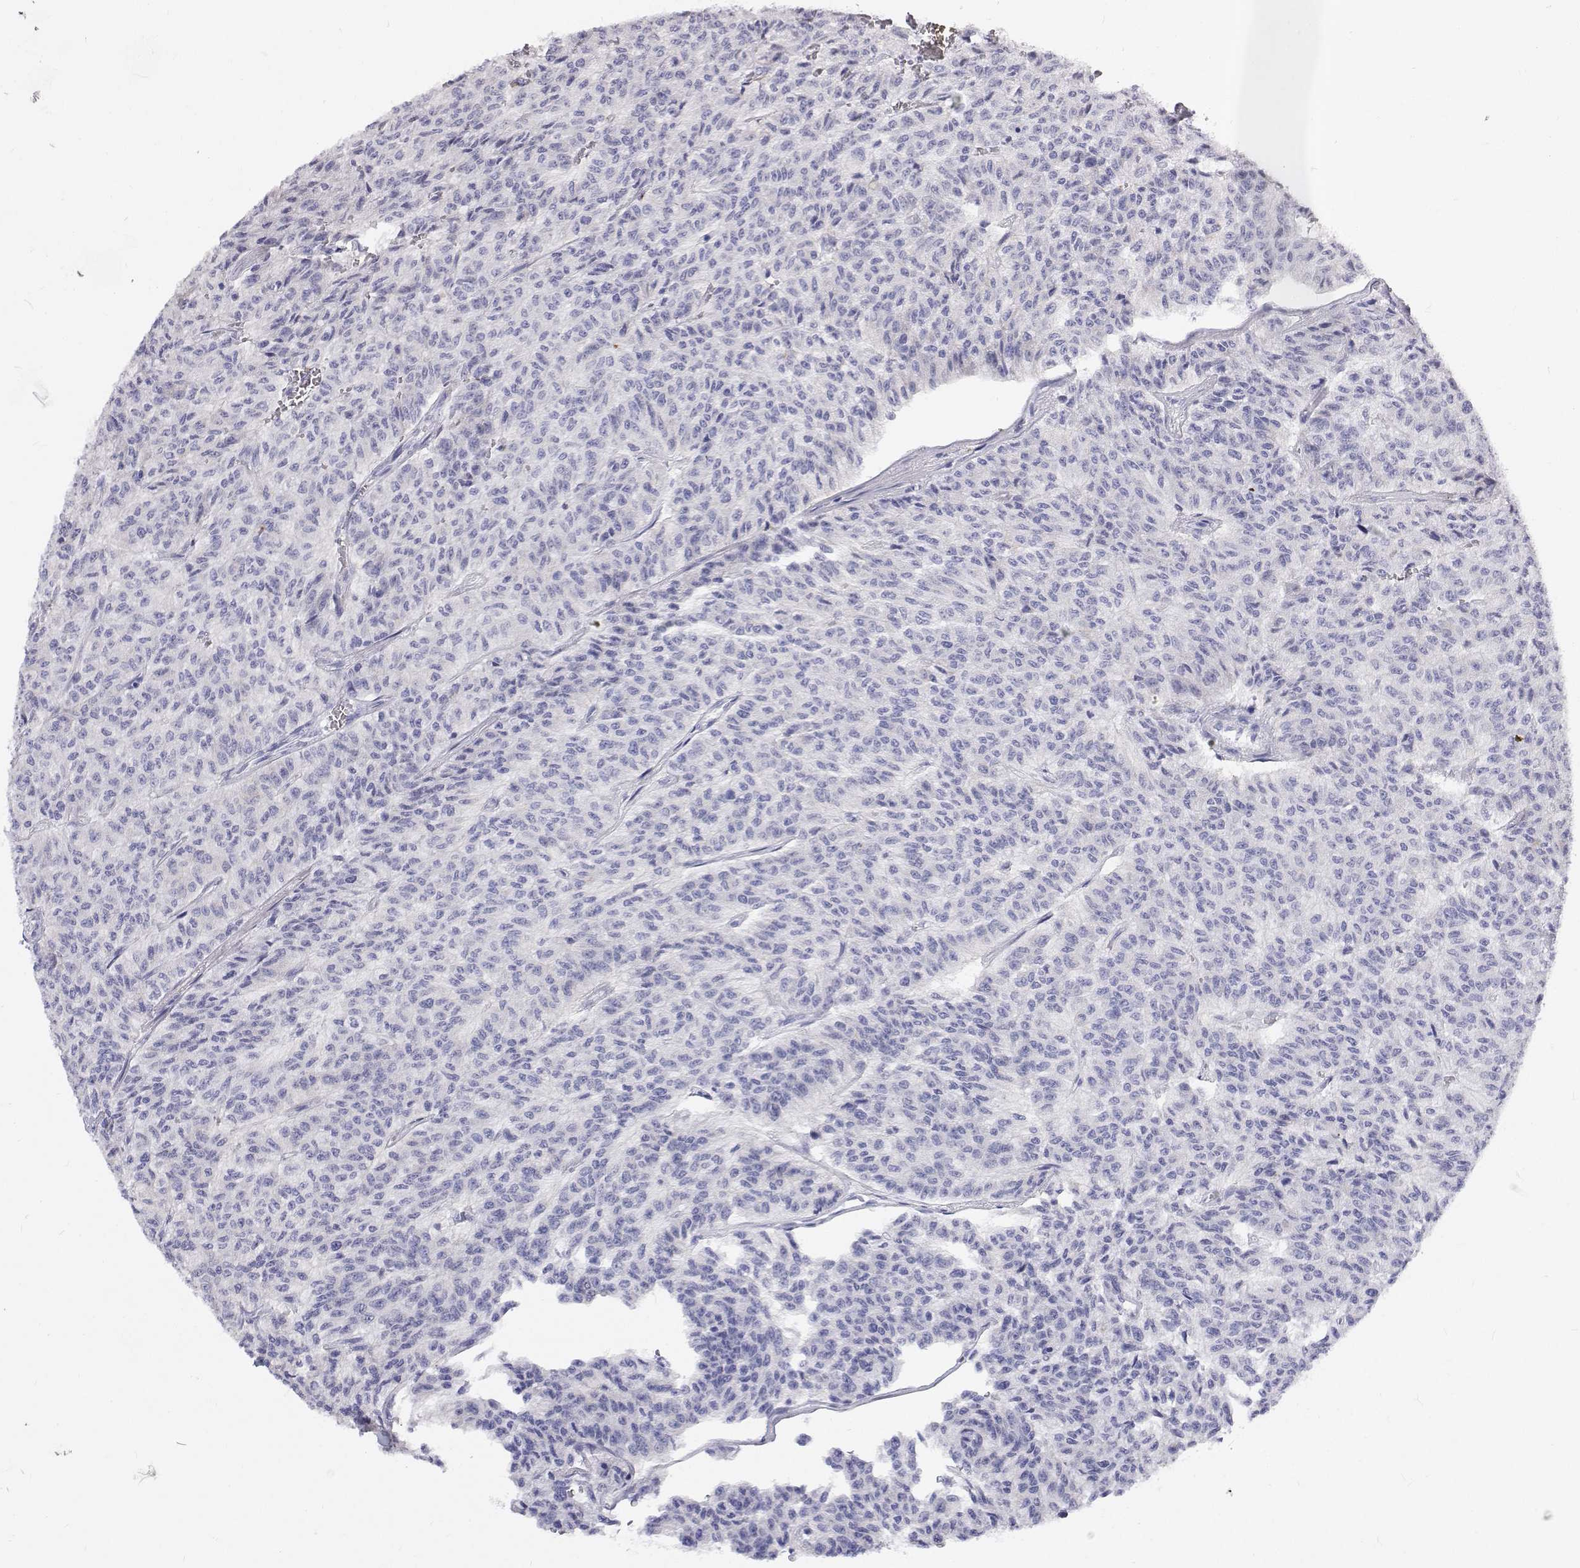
{"staining": {"intensity": "negative", "quantity": "none", "location": "none"}, "tissue": "carcinoid", "cell_type": "Tumor cells", "image_type": "cancer", "snomed": [{"axis": "morphology", "description": "Carcinoid, malignant, NOS"}, {"axis": "topography", "description": "Lung"}], "caption": "IHC image of neoplastic tissue: carcinoid stained with DAB (3,3'-diaminobenzidine) shows no significant protein staining in tumor cells.", "gene": "NCR2", "patient": {"sex": "male", "age": 71}}